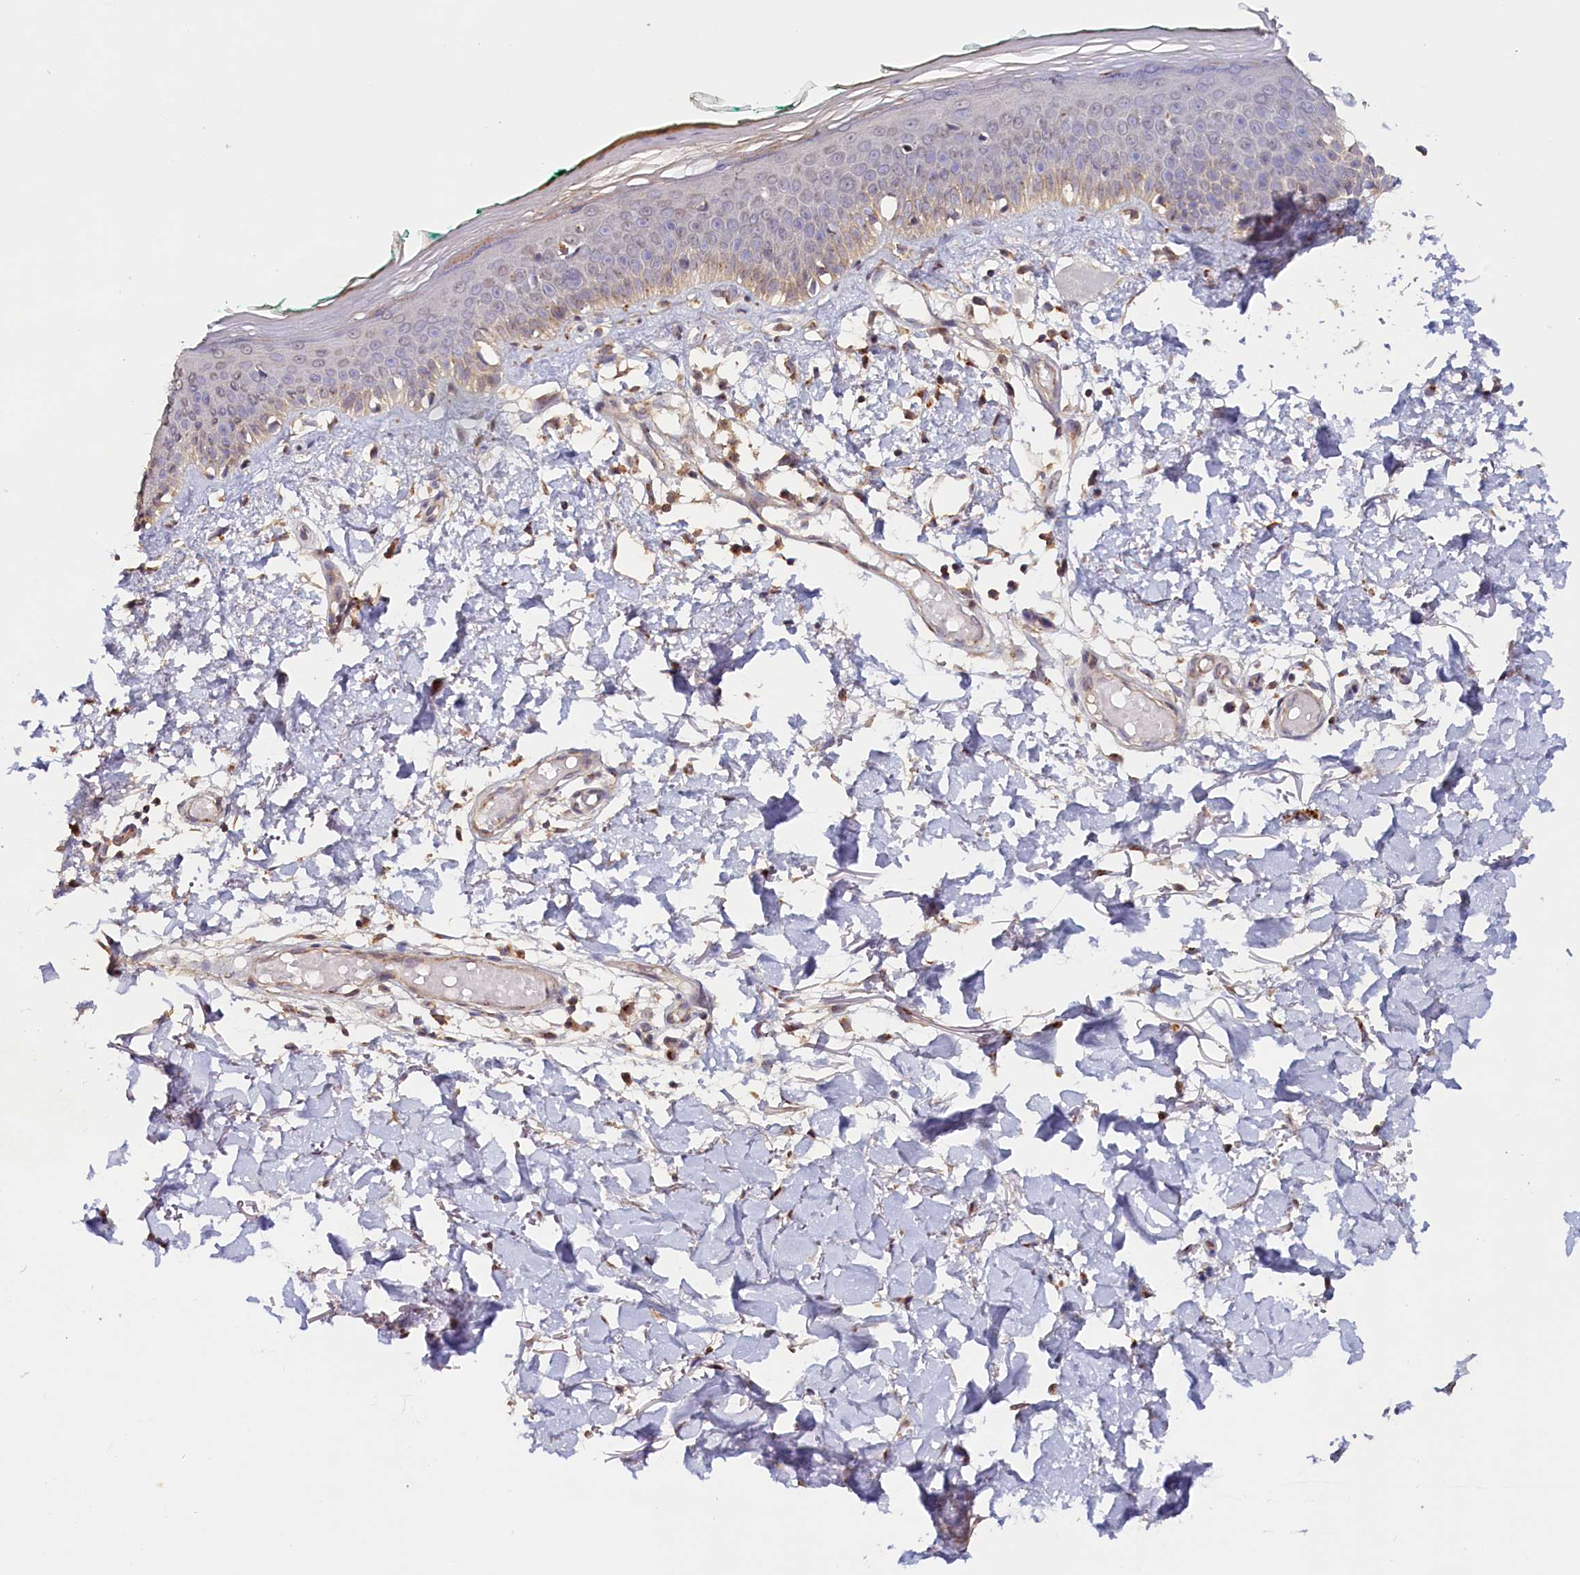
{"staining": {"intensity": "moderate", "quantity": ">75%", "location": "cytoplasmic/membranous"}, "tissue": "skin", "cell_type": "Fibroblasts", "image_type": "normal", "snomed": [{"axis": "morphology", "description": "Normal tissue, NOS"}, {"axis": "topography", "description": "Skin"}], "caption": "Immunohistochemistry (IHC) histopathology image of normal skin stained for a protein (brown), which exhibits medium levels of moderate cytoplasmic/membranous expression in about >75% of fibroblasts.", "gene": "TANGO6", "patient": {"sex": "male", "age": 62}}